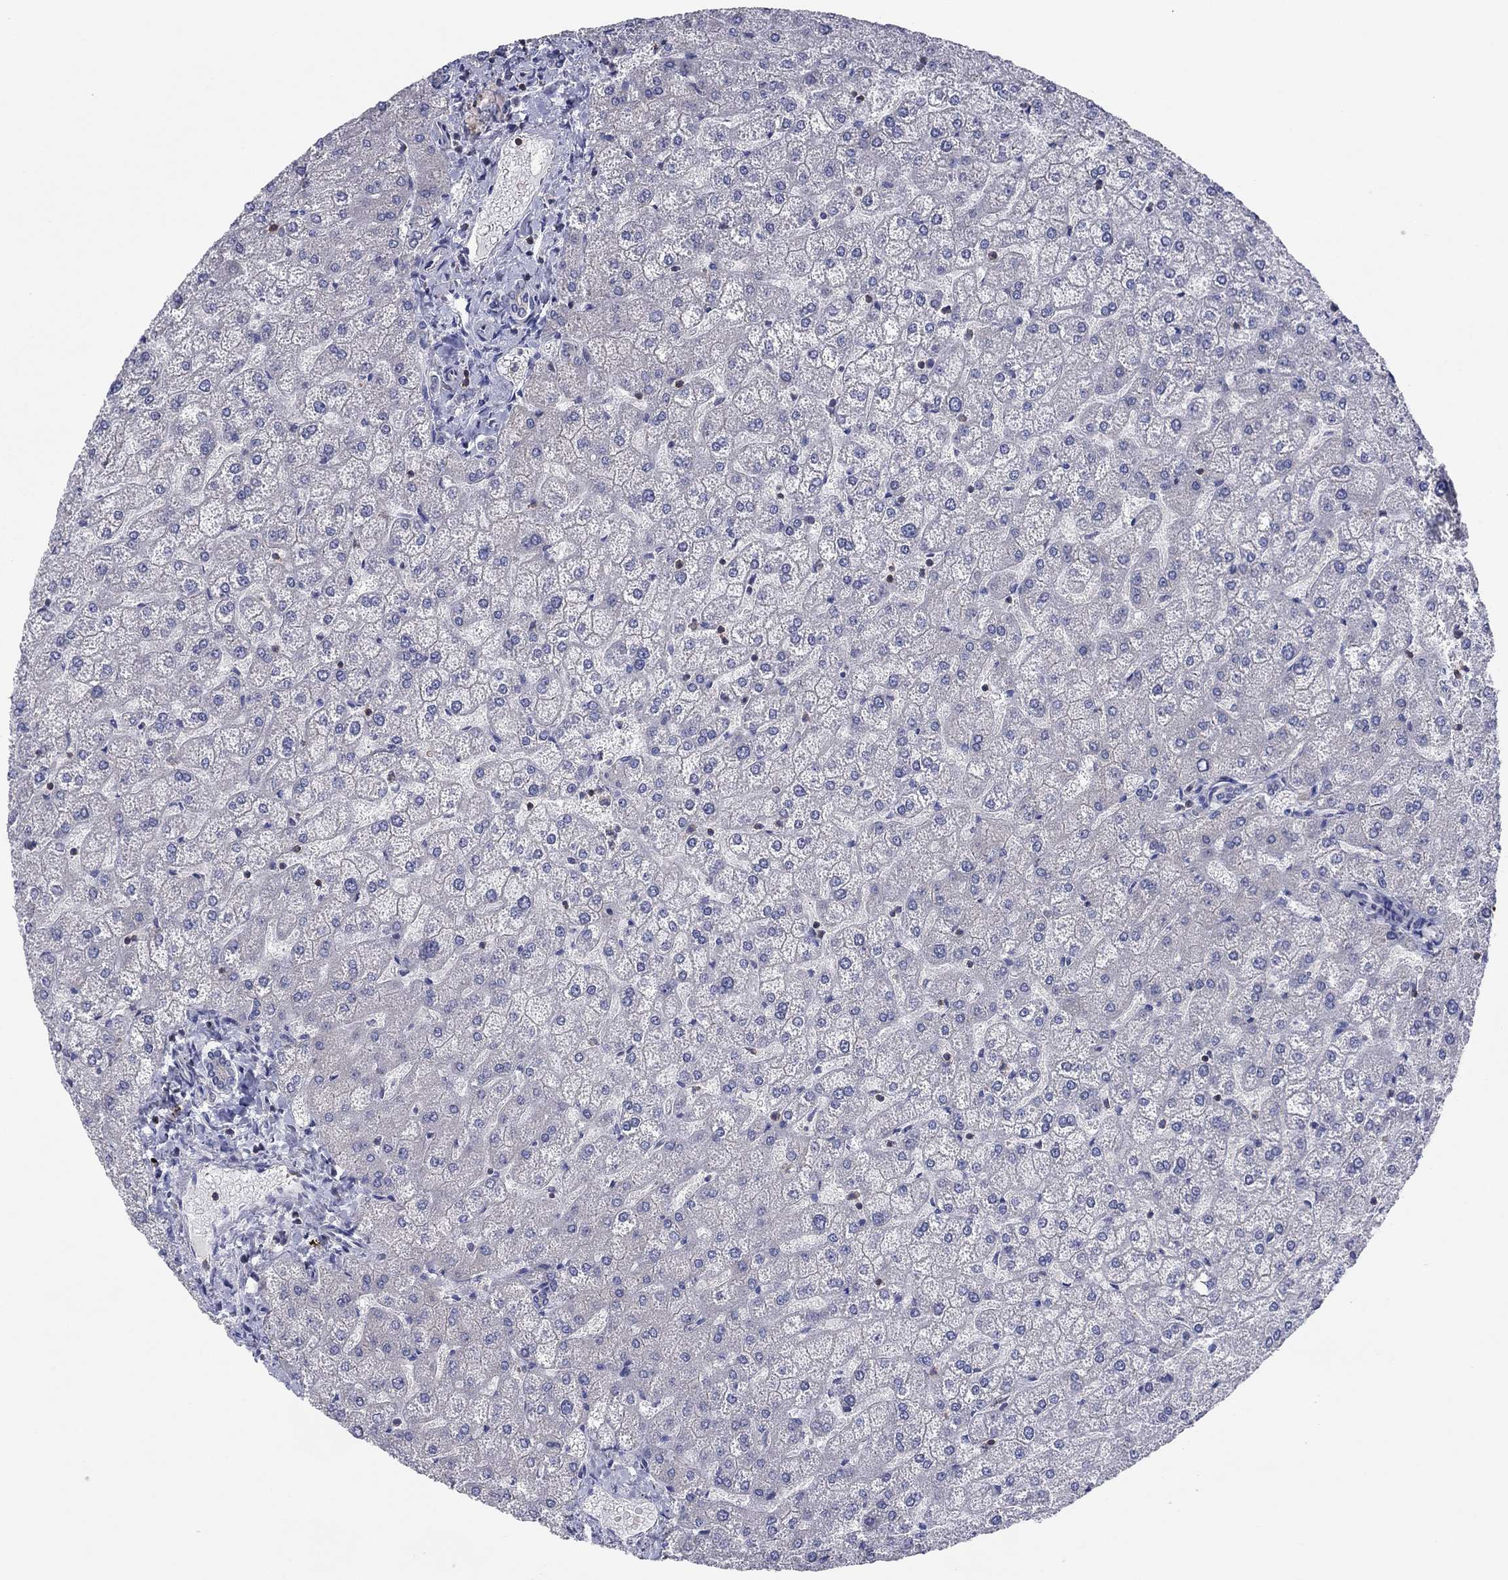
{"staining": {"intensity": "negative", "quantity": "none", "location": "none"}, "tissue": "liver", "cell_type": "Cholangiocytes", "image_type": "normal", "snomed": [{"axis": "morphology", "description": "Normal tissue, NOS"}, {"axis": "topography", "description": "Liver"}], "caption": "A high-resolution image shows IHC staining of normal liver, which displays no significant positivity in cholangiocytes.", "gene": "PVR", "patient": {"sex": "female", "age": 32}}